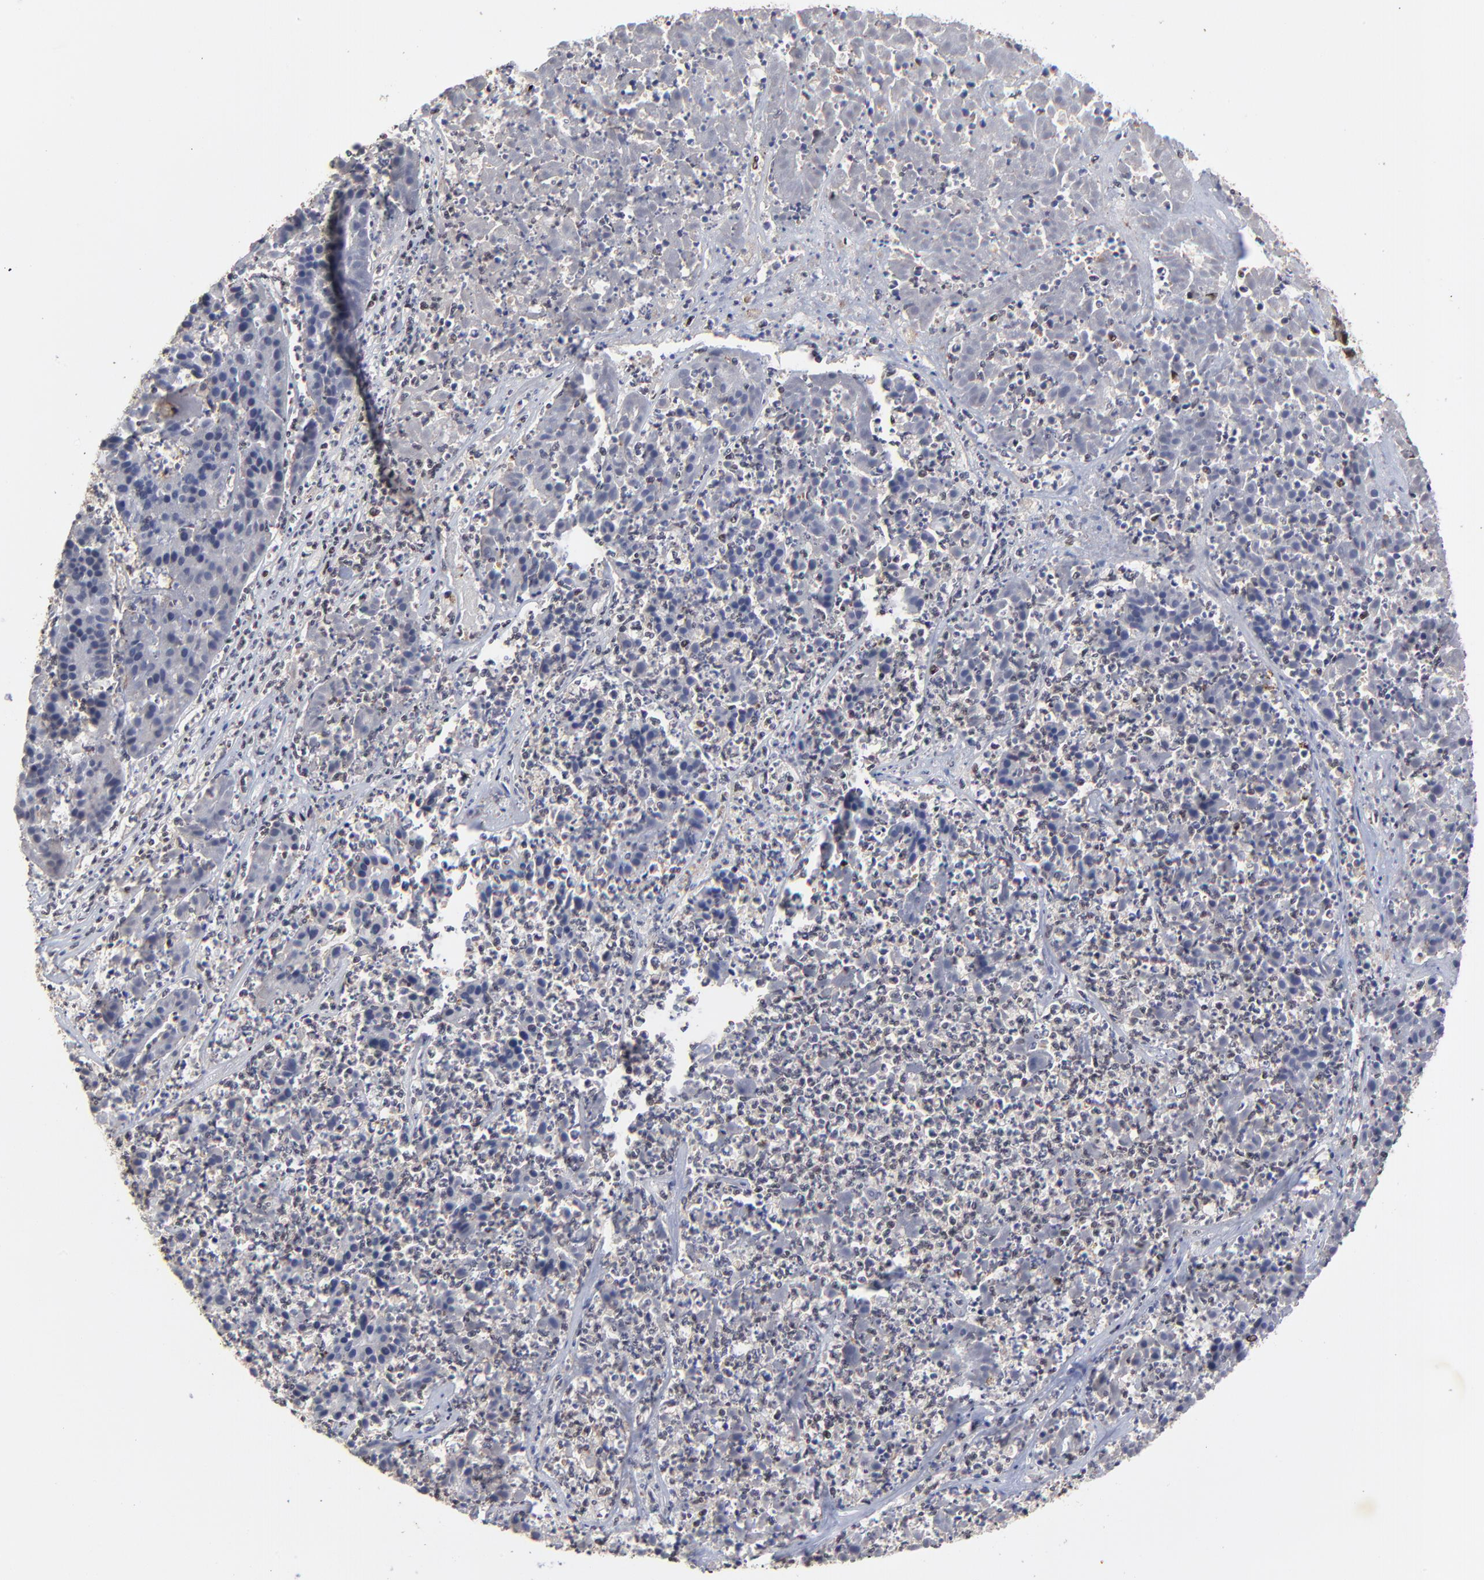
{"staining": {"intensity": "negative", "quantity": "none", "location": "none"}, "tissue": "pancreatic cancer", "cell_type": "Tumor cells", "image_type": "cancer", "snomed": [{"axis": "morphology", "description": "Adenocarcinoma, NOS"}, {"axis": "topography", "description": "Pancreas"}], "caption": "DAB immunohistochemical staining of human adenocarcinoma (pancreatic) shows no significant staining in tumor cells. (DAB IHC, high magnification).", "gene": "RBM22", "patient": {"sex": "male", "age": 50}}